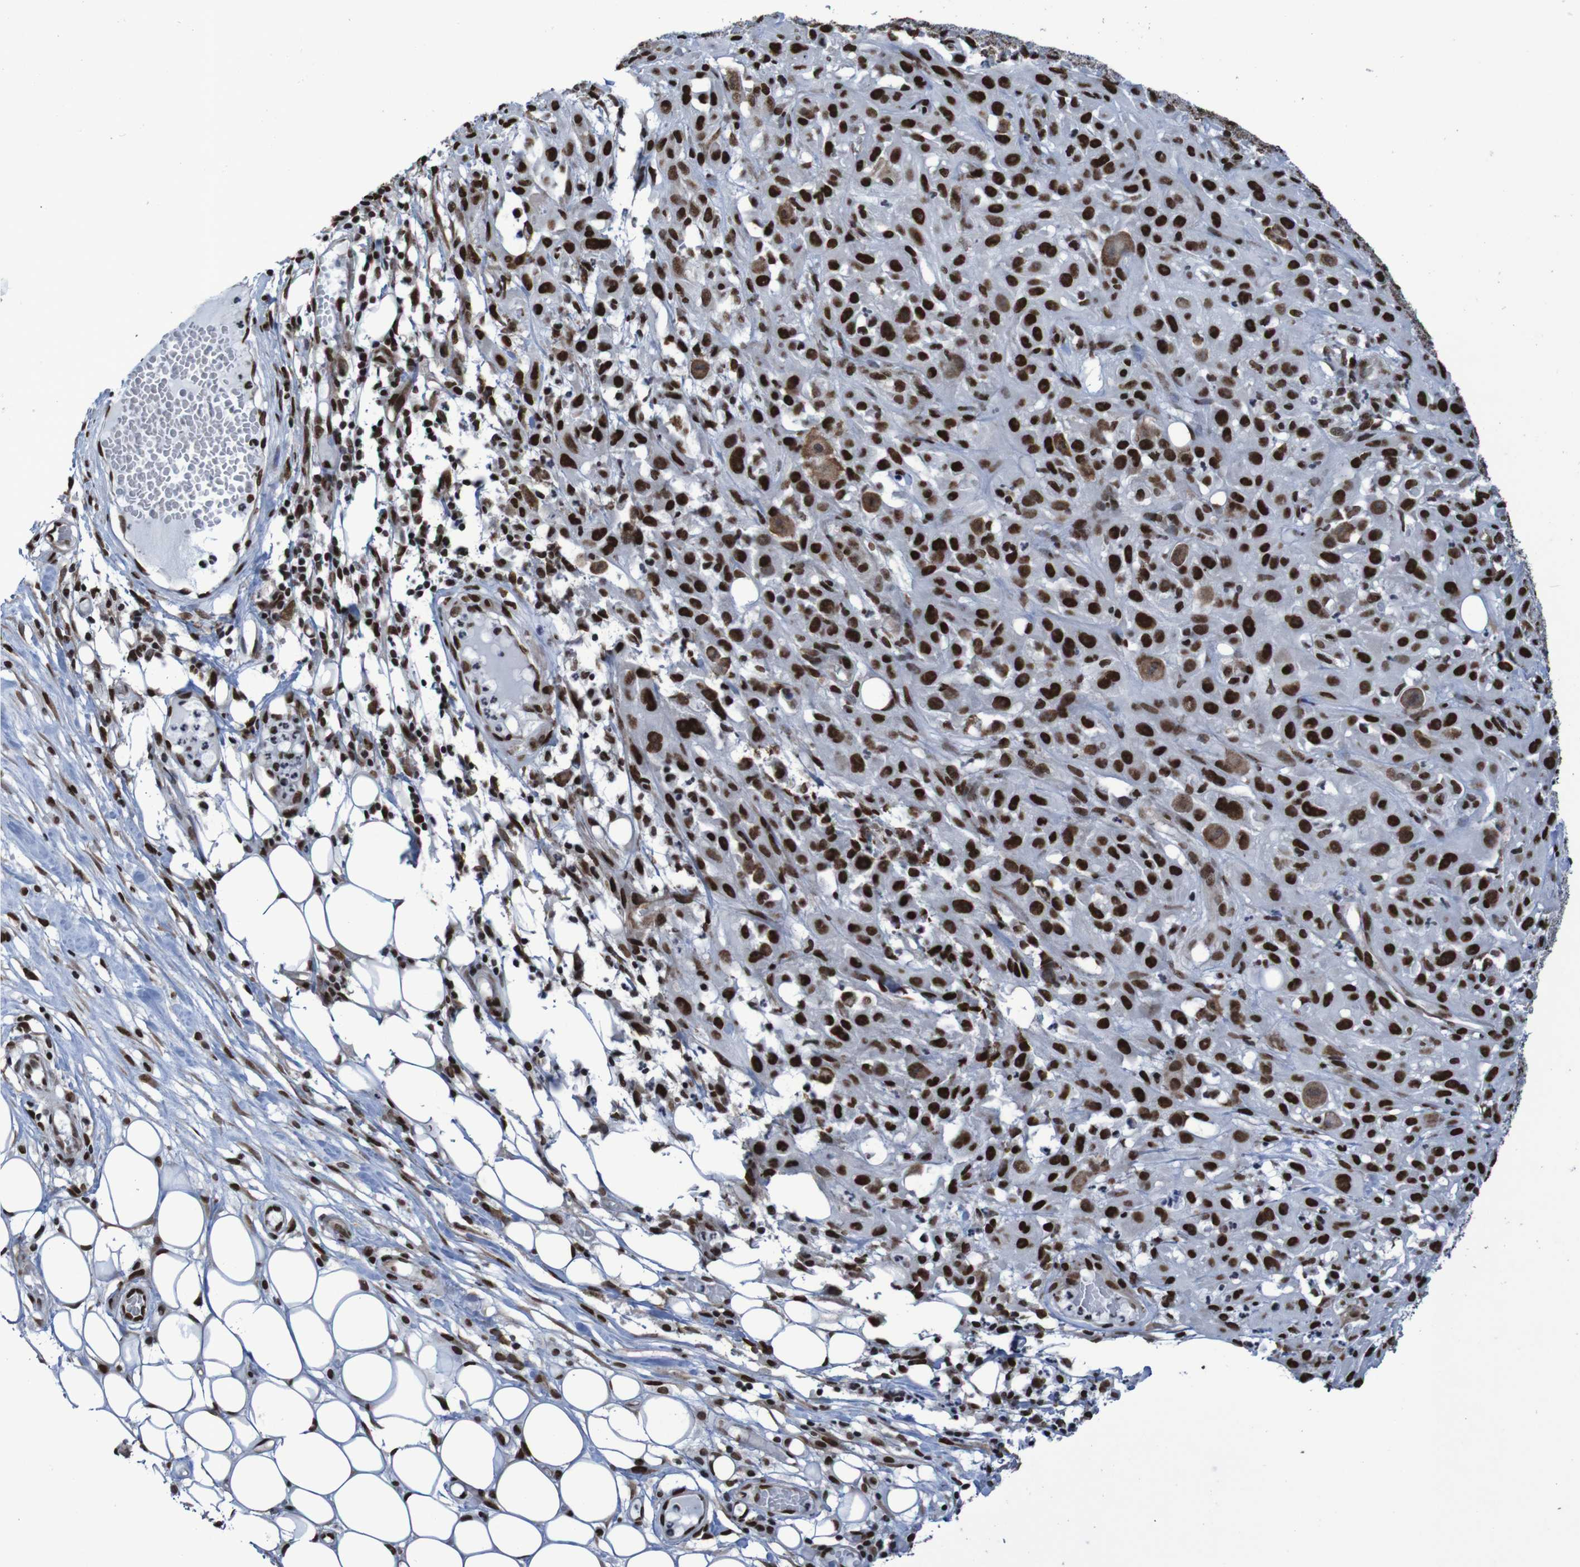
{"staining": {"intensity": "strong", "quantity": ">75%", "location": "nuclear"}, "tissue": "skin cancer", "cell_type": "Tumor cells", "image_type": "cancer", "snomed": [{"axis": "morphology", "description": "Squamous cell carcinoma, NOS"}, {"axis": "topography", "description": "Skin"}], "caption": "A brown stain highlights strong nuclear expression of a protein in squamous cell carcinoma (skin) tumor cells. (DAB IHC with brightfield microscopy, high magnification).", "gene": "HNRNPR", "patient": {"sex": "male", "age": 75}}